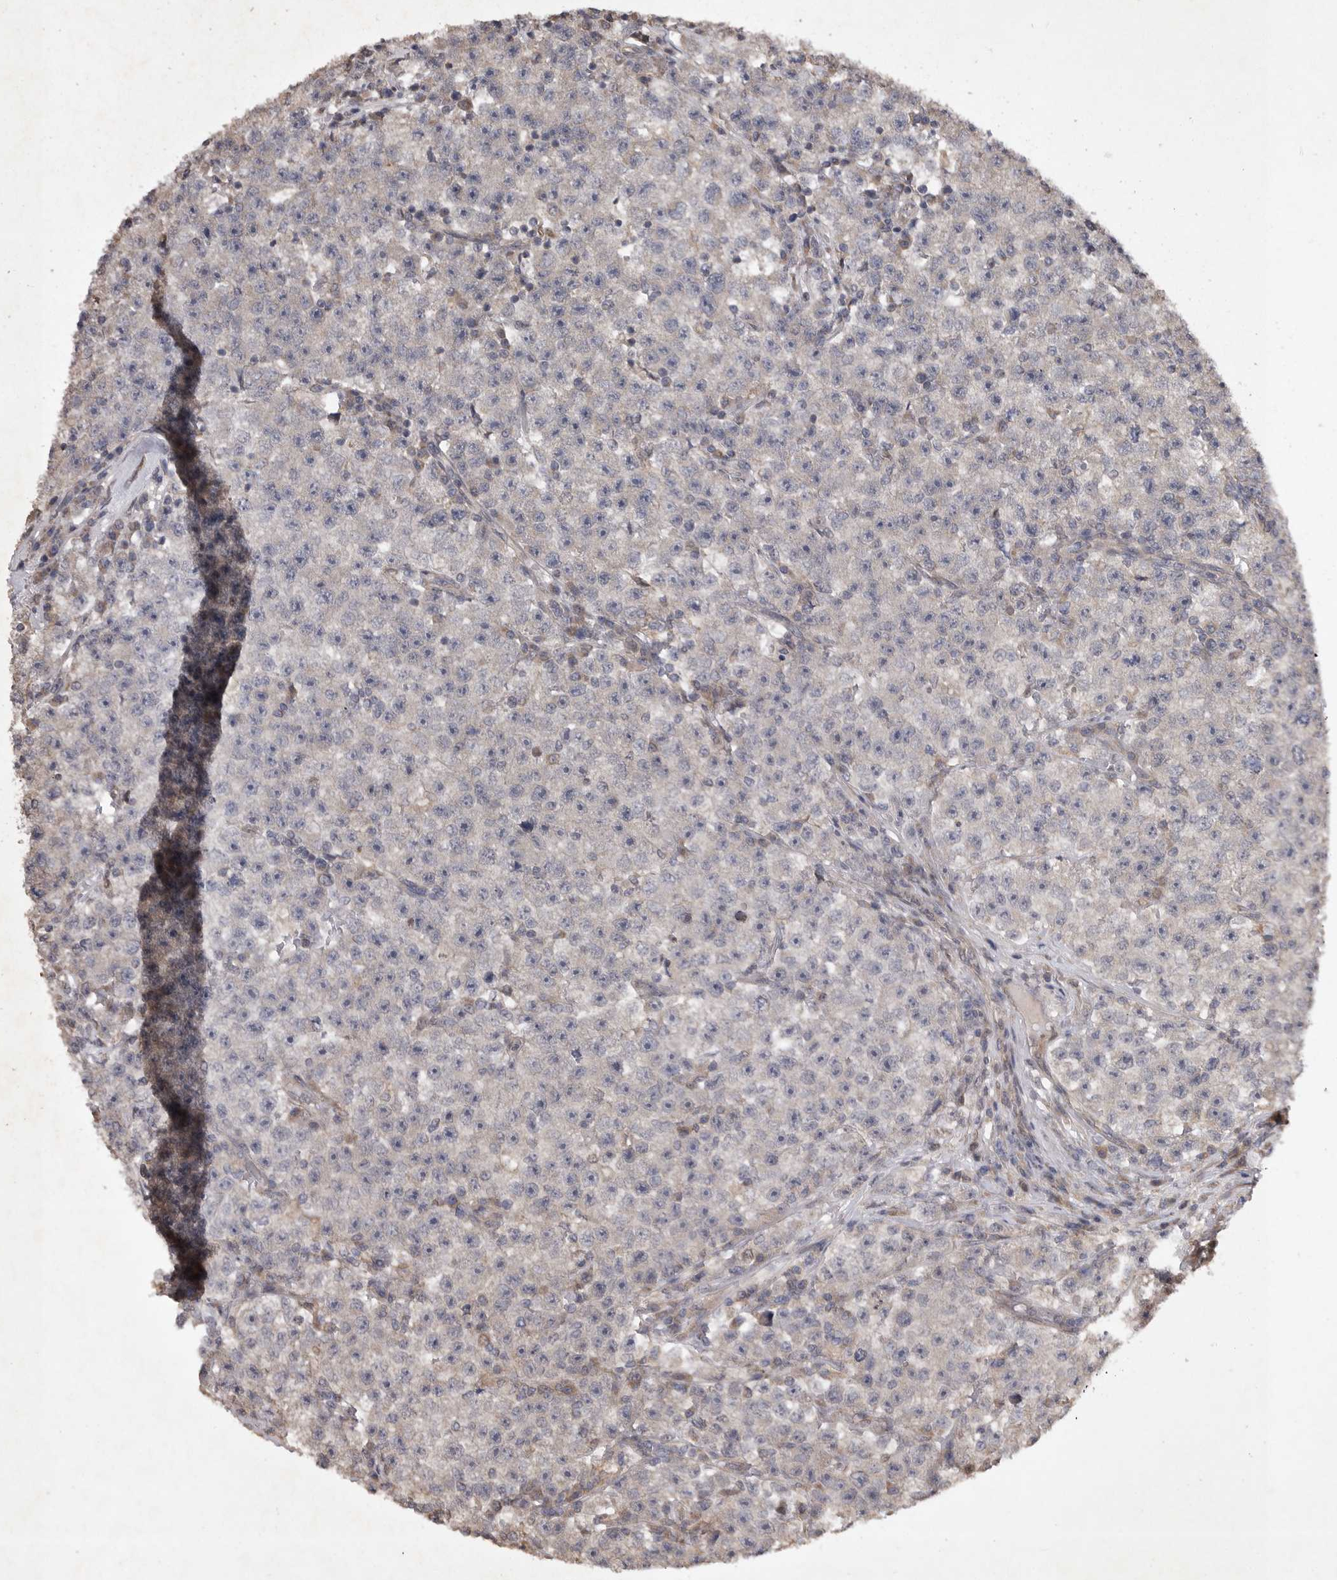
{"staining": {"intensity": "negative", "quantity": "none", "location": "none"}, "tissue": "testis cancer", "cell_type": "Tumor cells", "image_type": "cancer", "snomed": [{"axis": "morphology", "description": "Seminoma, NOS"}, {"axis": "topography", "description": "Testis"}], "caption": "Image shows no protein staining in tumor cells of testis cancer tissue. (DAB immunohistochemistry with hematoxylin counter stain).", "gene": "EDEM3", "patient": {"sex": "male", "age": 22}}